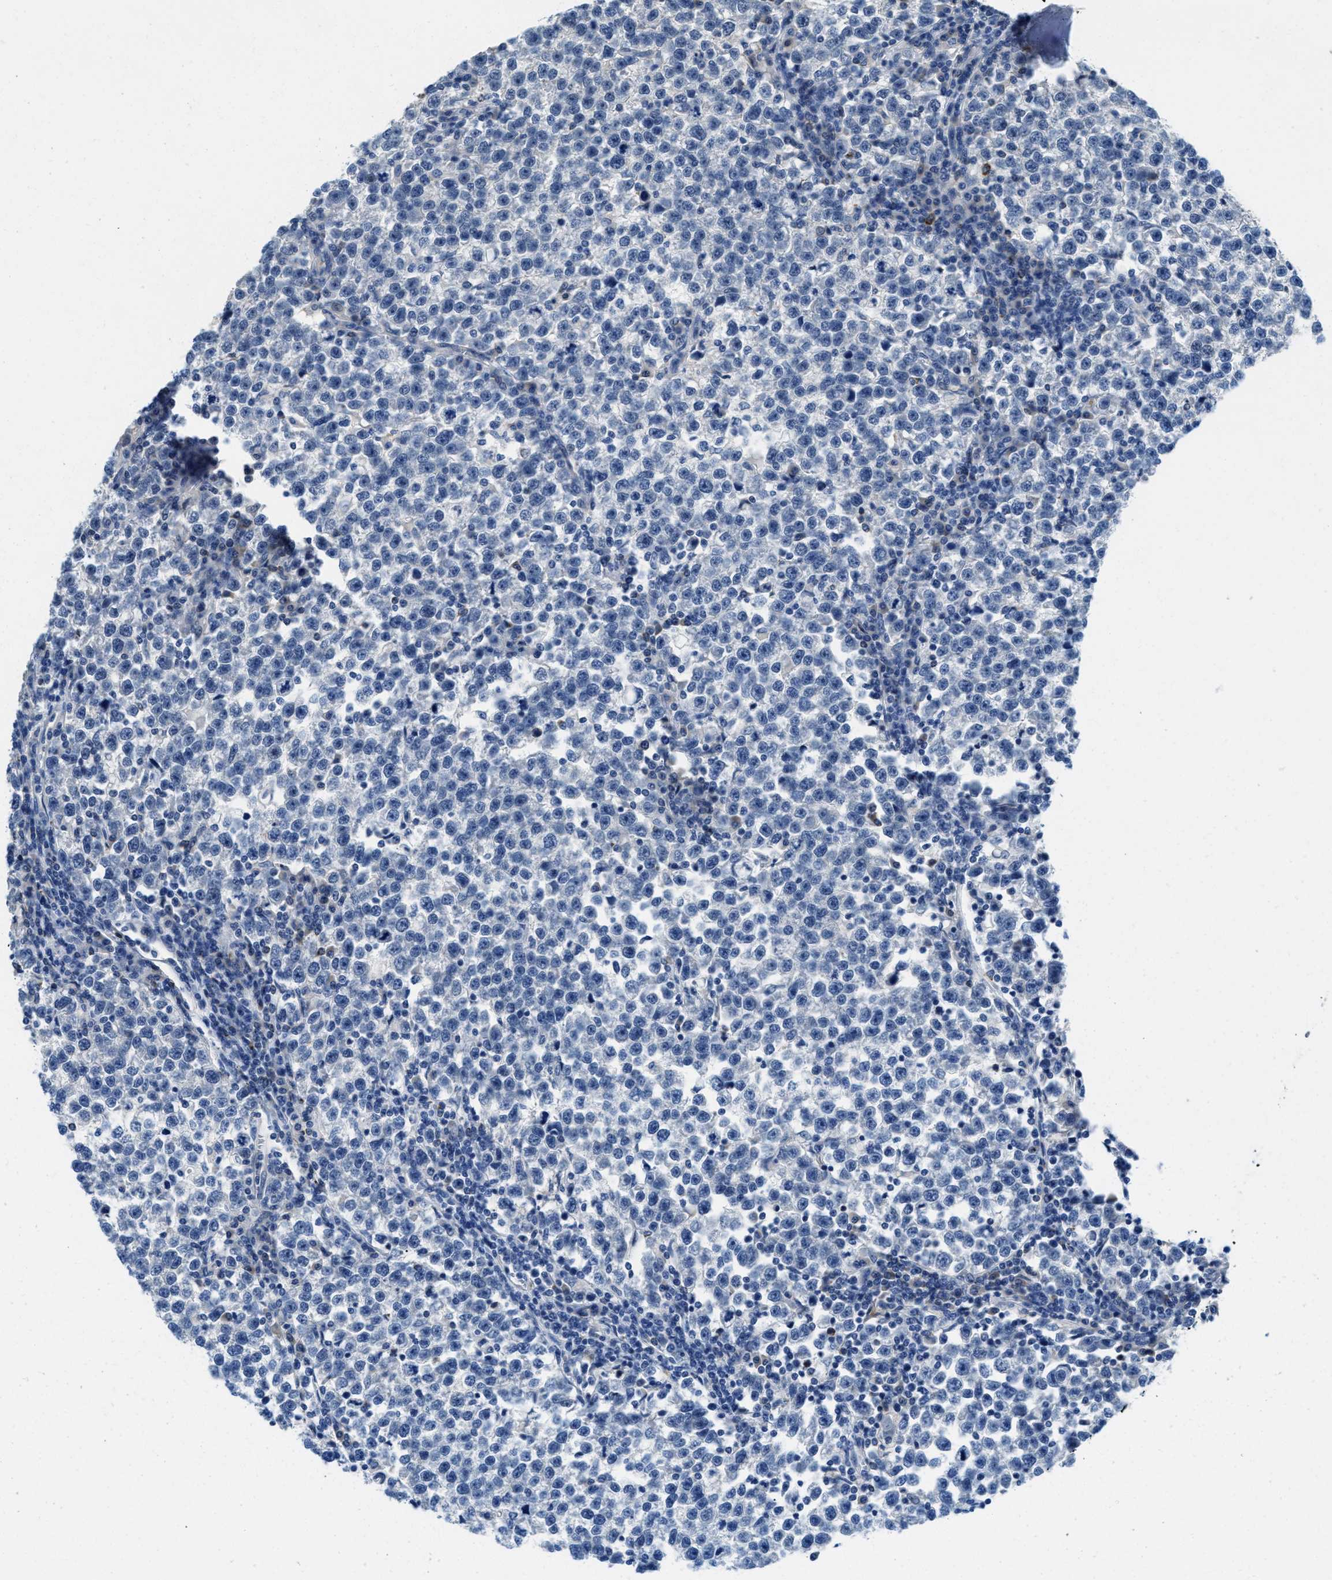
{"staining": {"intensity": "negative", "quantity": "none", "location": "none"}, "tissue": "testis cancer", "cell_type": "Tumor cells", "image_type": "cancer", "snomed": [{"axis": "morphology", "description": "Normal tissue, NOS"}, {"axis": "morphology", "description": "Seminoma, NOS"}, {"axis": "topography", "description": "Testis"}], "caption": "Immunohistochemistry of testis seminoma shows no expression in tumor cells. Brightfield microscopy of IHC stained with DAB (3,3'-diaminobenzidine) (brown) and hematoxylin (blue), captured at high magnification.", "gene": "TSPAN3", "patient": {"sex": "male", "age": 43}}